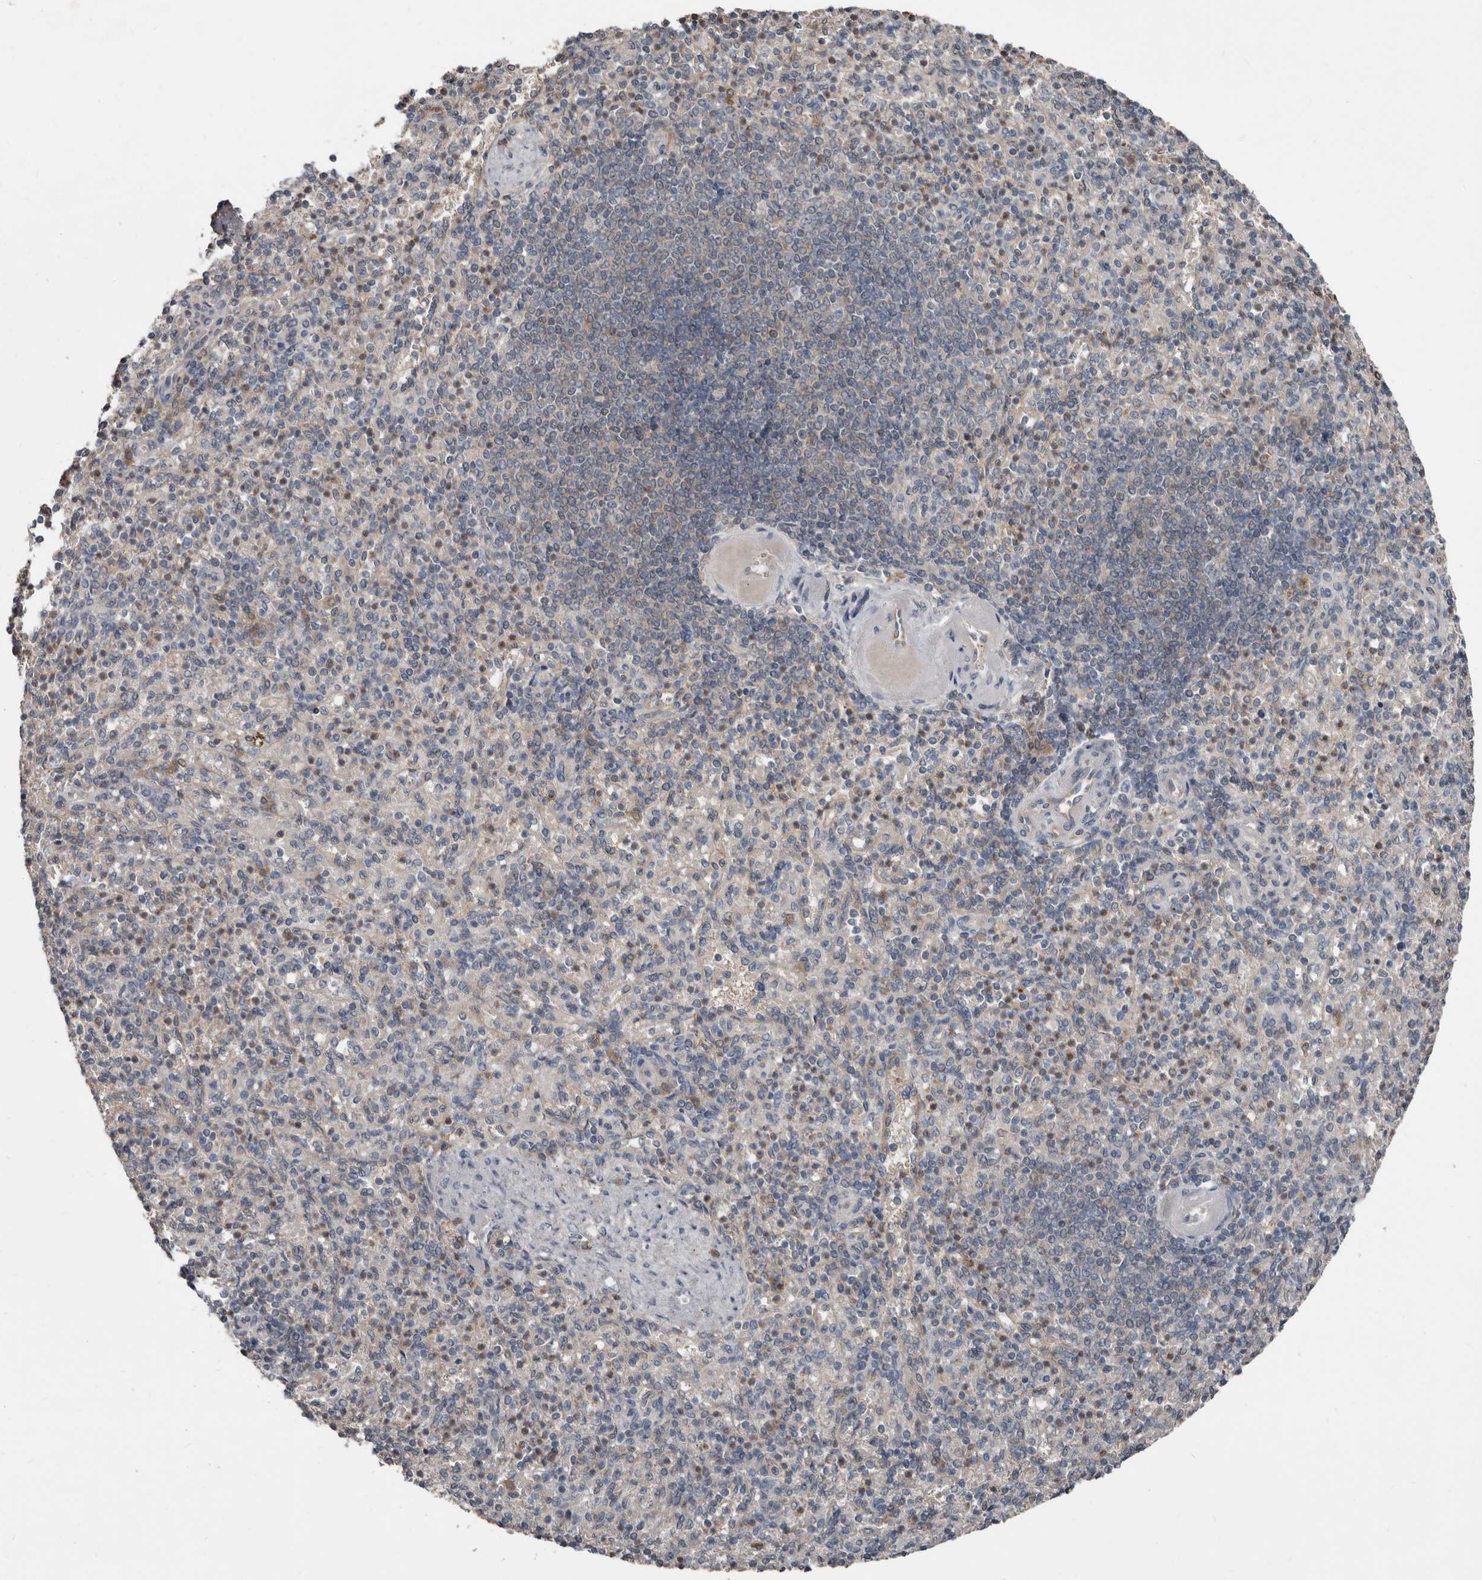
{"staining": {"intensity": "weak", "quantity": "25%-75%", "location": "cytoplasmic/membranous"}, "tissue": "spleen", "cell_type": "Cells in red pulp", "image_type": "normal", "snomed": [{"axis": "morphology", "description": "Normal tissue, NOS"}, {"axis": "topography", "description": "Spleen"}], "caption": "This photomicrograph demonstrates IHC staining of unremarkable spleen, with low weak cytoplasmic/membranous positivity in approximately 25%-75% of cells in red pulp.", "gene": "RBKS", "patient": {"sex": "female", "age": 74}}